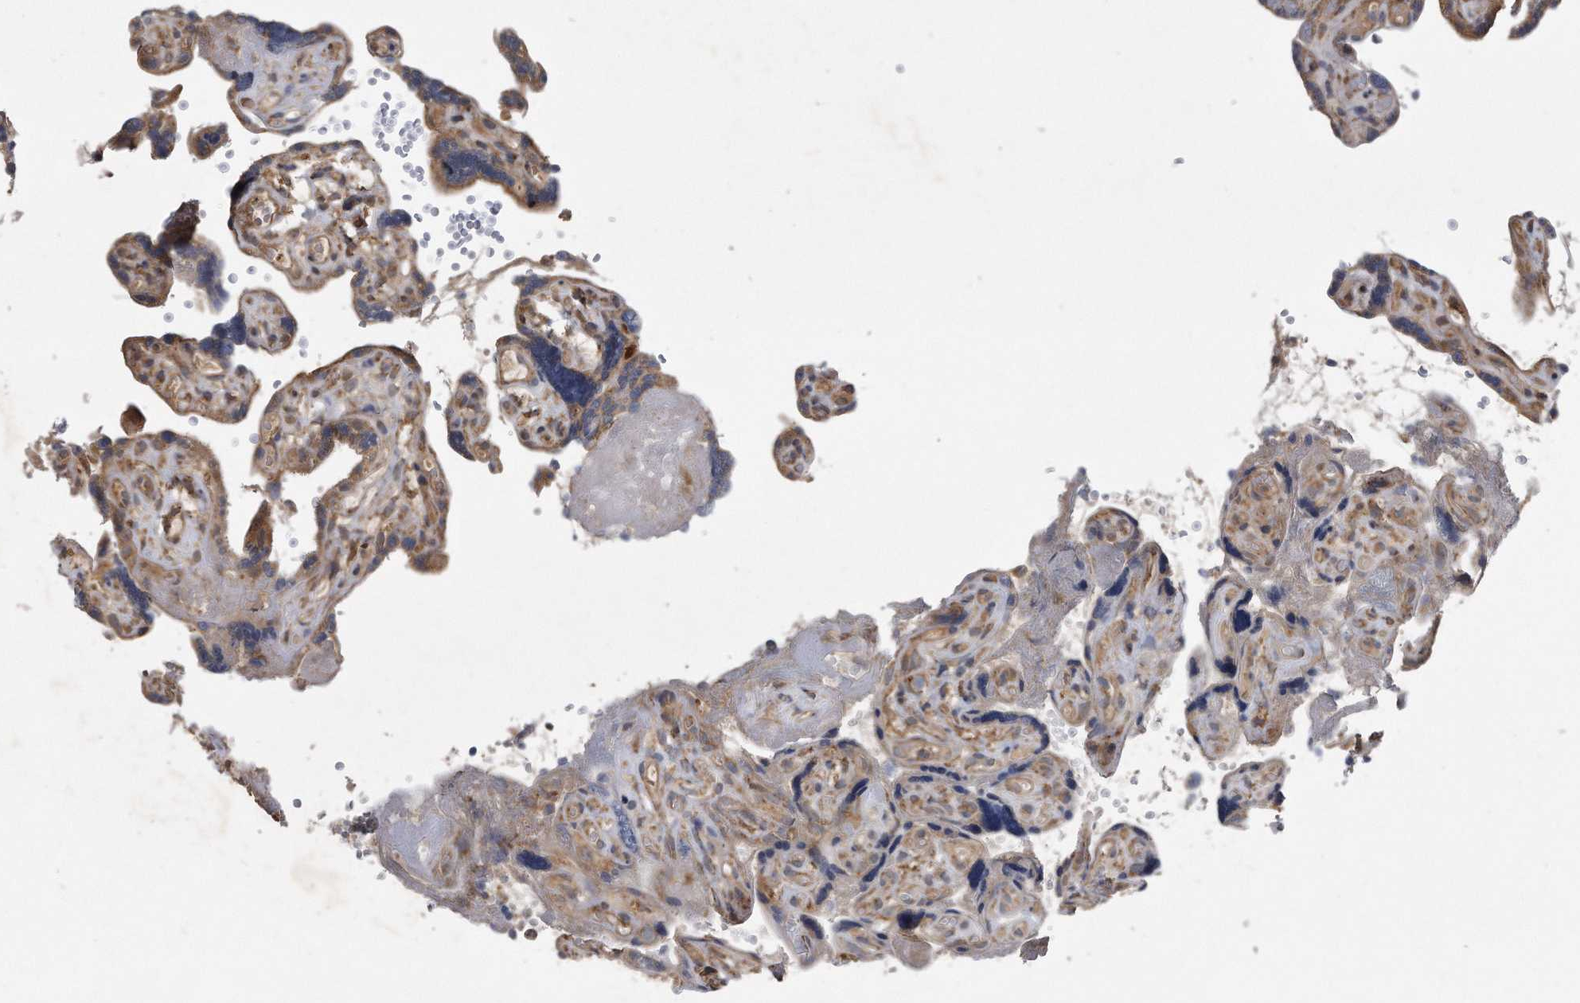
{"staining": {"intensity": "moderate", "quantity": ">75%", "location": "cytoplasmic/membranous"}, "tissue": "placenta", "cell_type": "Decidual cells", "image_type": "normal", "snomed": [{"axis": "morphology", "description": "Normal tissue, NOS"}, {"axis": "topography", "description": "Placenta"}], "caption": "A medium amount of moderate cytoplasmic/membranous expression is present in approximately >75% of decidual cells in normal placenta.", "gene": "ALPK2", "patient": {"sex": "female", "age": 30}}